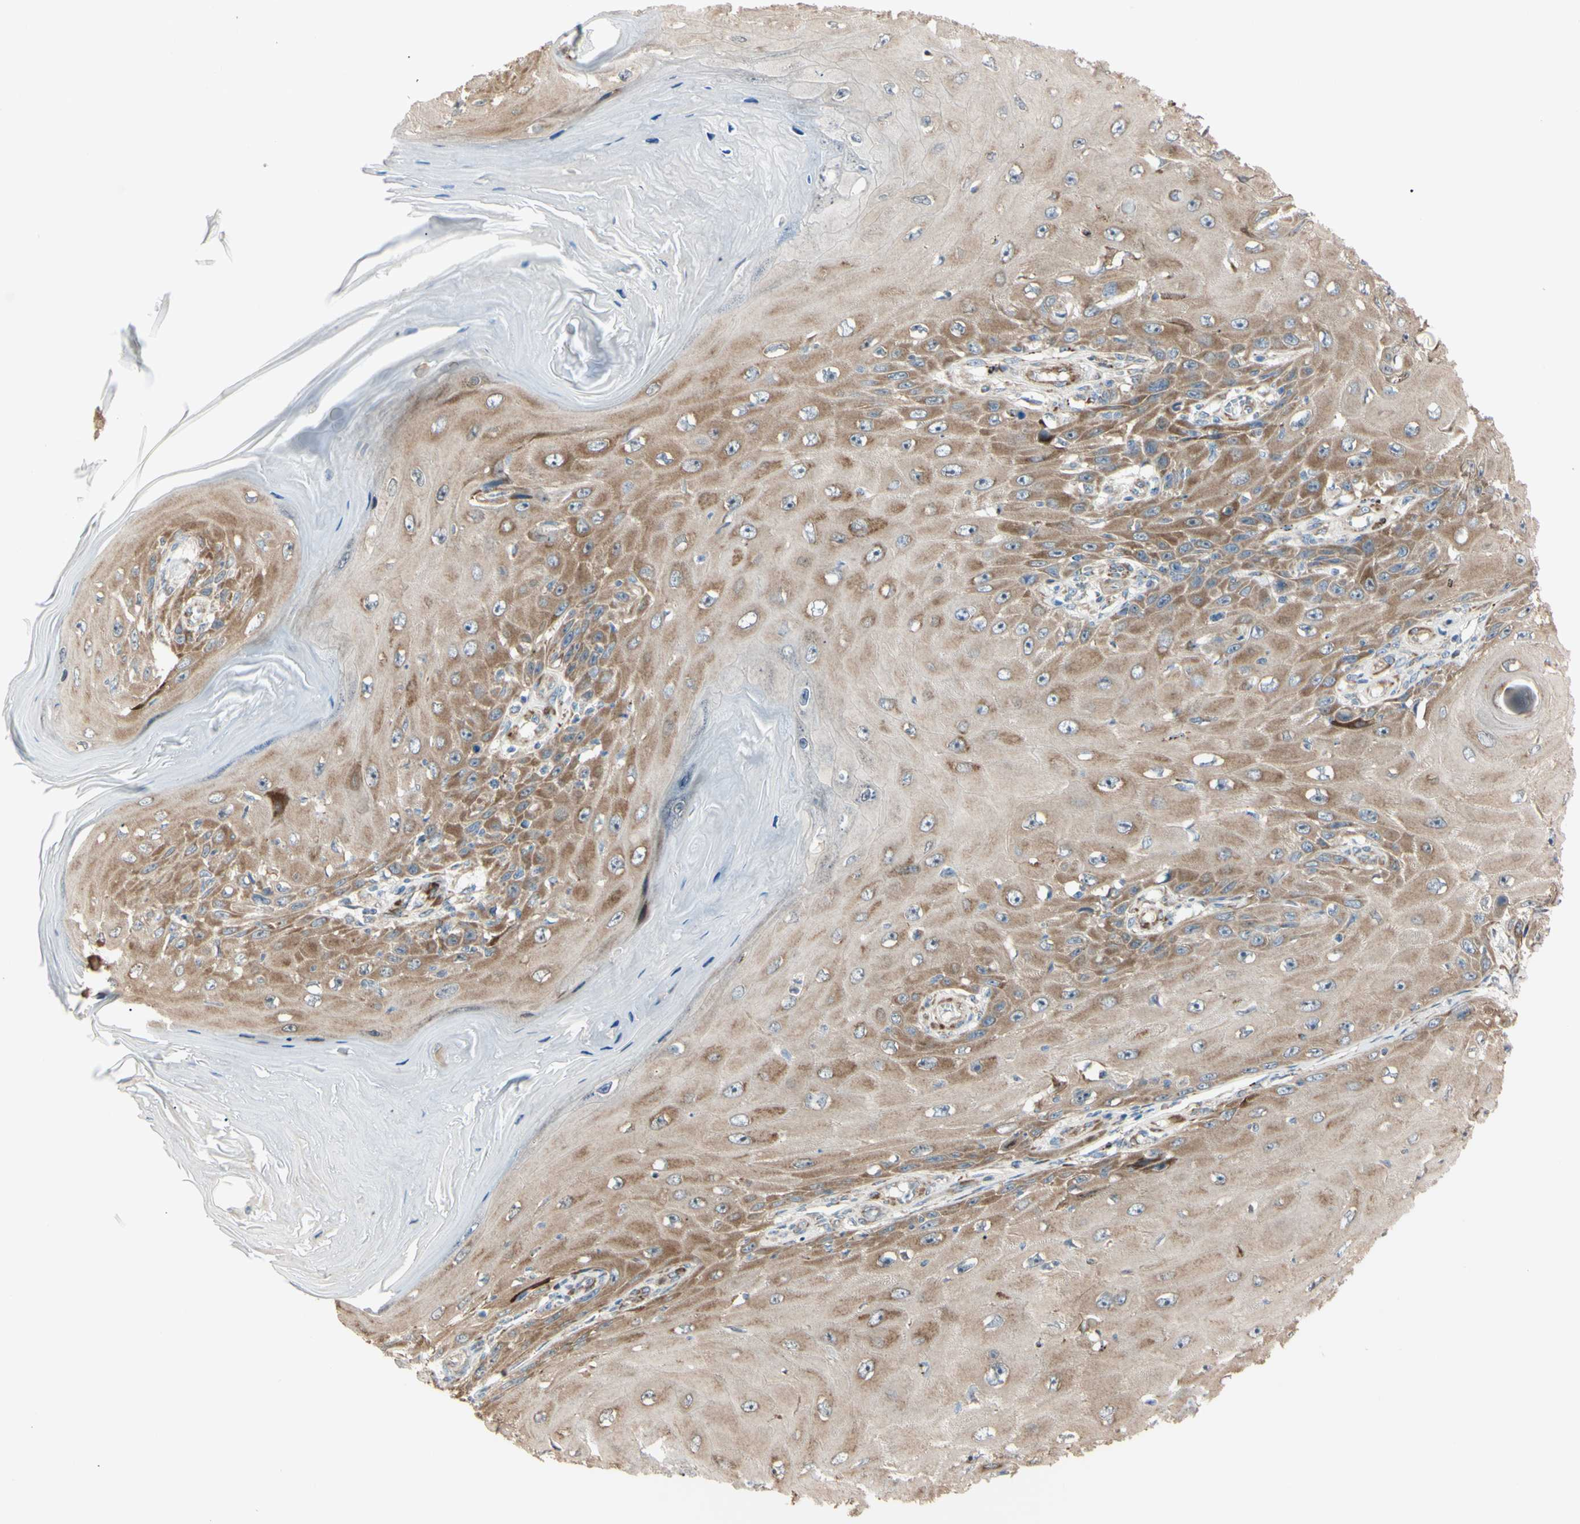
{"staining": {"intensity": "moderate", "quantity": ">75%", "location": "cytoplasmic/membranous"}, "tissue": "skin cancer", "cell_type": "Tumor cells", "image_type": "cancer", "snomed": [{"axis": "morphology", "description": "Squamous cell carcinoma, NOS"}, {"axis": "topography", "description": "Skin"}], "caption": "An immunohistochemistry (IHC) micrograph of neoplastic tissue is shown. Protein staining in brown shows moderate cytoplasmic/membranous positivity in skin cancer within tumor cells. The protein is shown in brown color, while the nuclei are stained blue.", "gene": "EIF5A", "patient": {"sex": "female", "age": 73}}